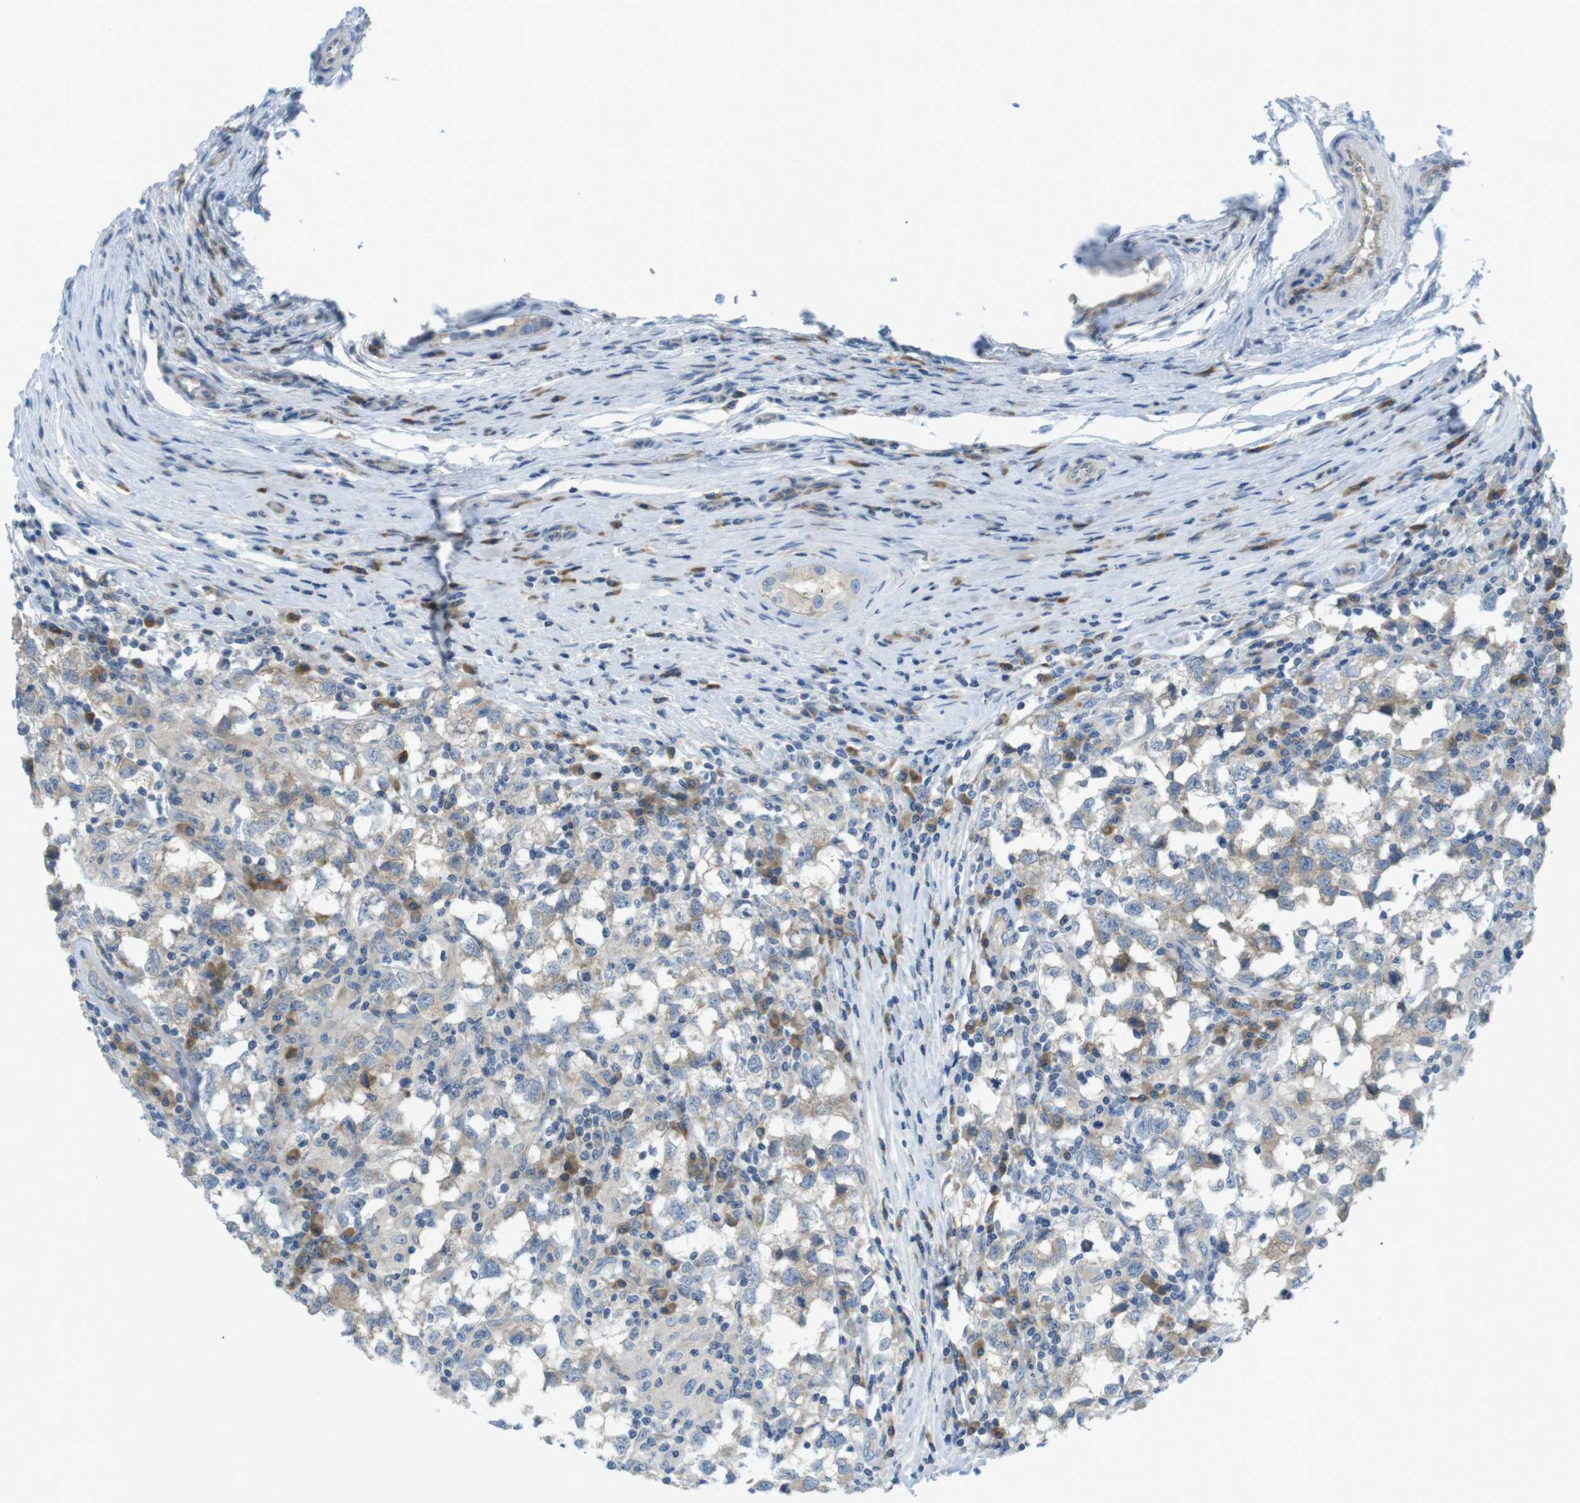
{"staining": {"intensity": "weak", "quantity": "<25%", "location": "cytoplasmic/membranous"}, "tissue": "testis cancer", "cell_type": "Tumor cells", "image_type": "cancer", "snomed": [{"axis": "morphology", "description": "Carcinoma, Embryonal, NOS"}, {"axis": "topography", "description": "Testis"}], "caption": "This is an immunohistochemistry histopathology image of human testis cancer. There is no positivity in tumor cells.", "gene": "GJC3", "patient": {"sex": "male", "age": 21}}